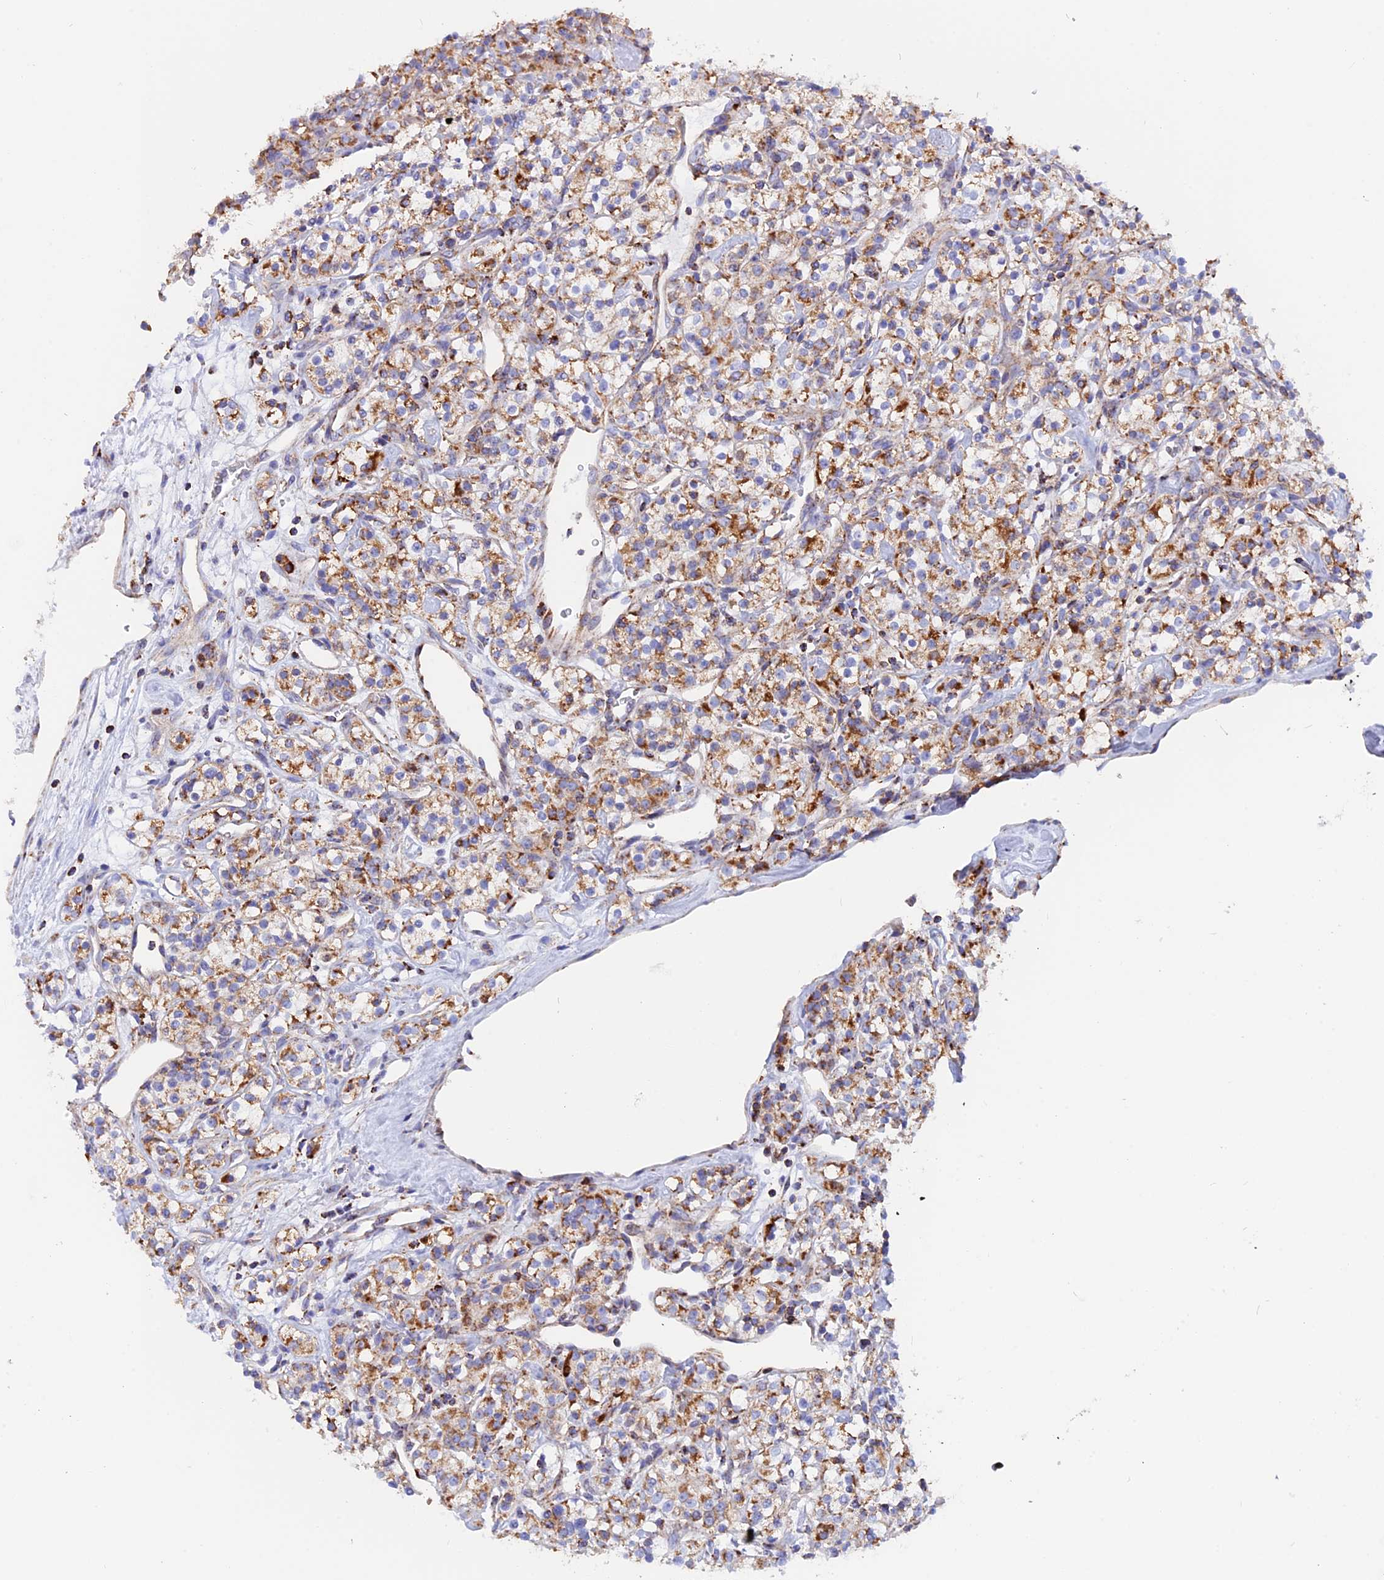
{"staining": {"intensity": "moderate", "quantity": ">75%", "location": "cytoplasmic/membranous"}, "tissue": "renal cancer", "cell_type": "Tumor cells", "image_type": "cancer", "snomed": [{"axis": "morphology", "description": "Adenocarcinoma, NOS"}, {"axis": "topography", "description": "Kidney"}], "caption": "Immunohistochemistry (IHC) image of human renal cancer stained for a protein (brown), which reveals medium levels of moderate cytoplasmic/membranous staining in approximately >75% of tumor cells.", "gene": "GCDH", "patient": {"sex": "male", "age": 77}}